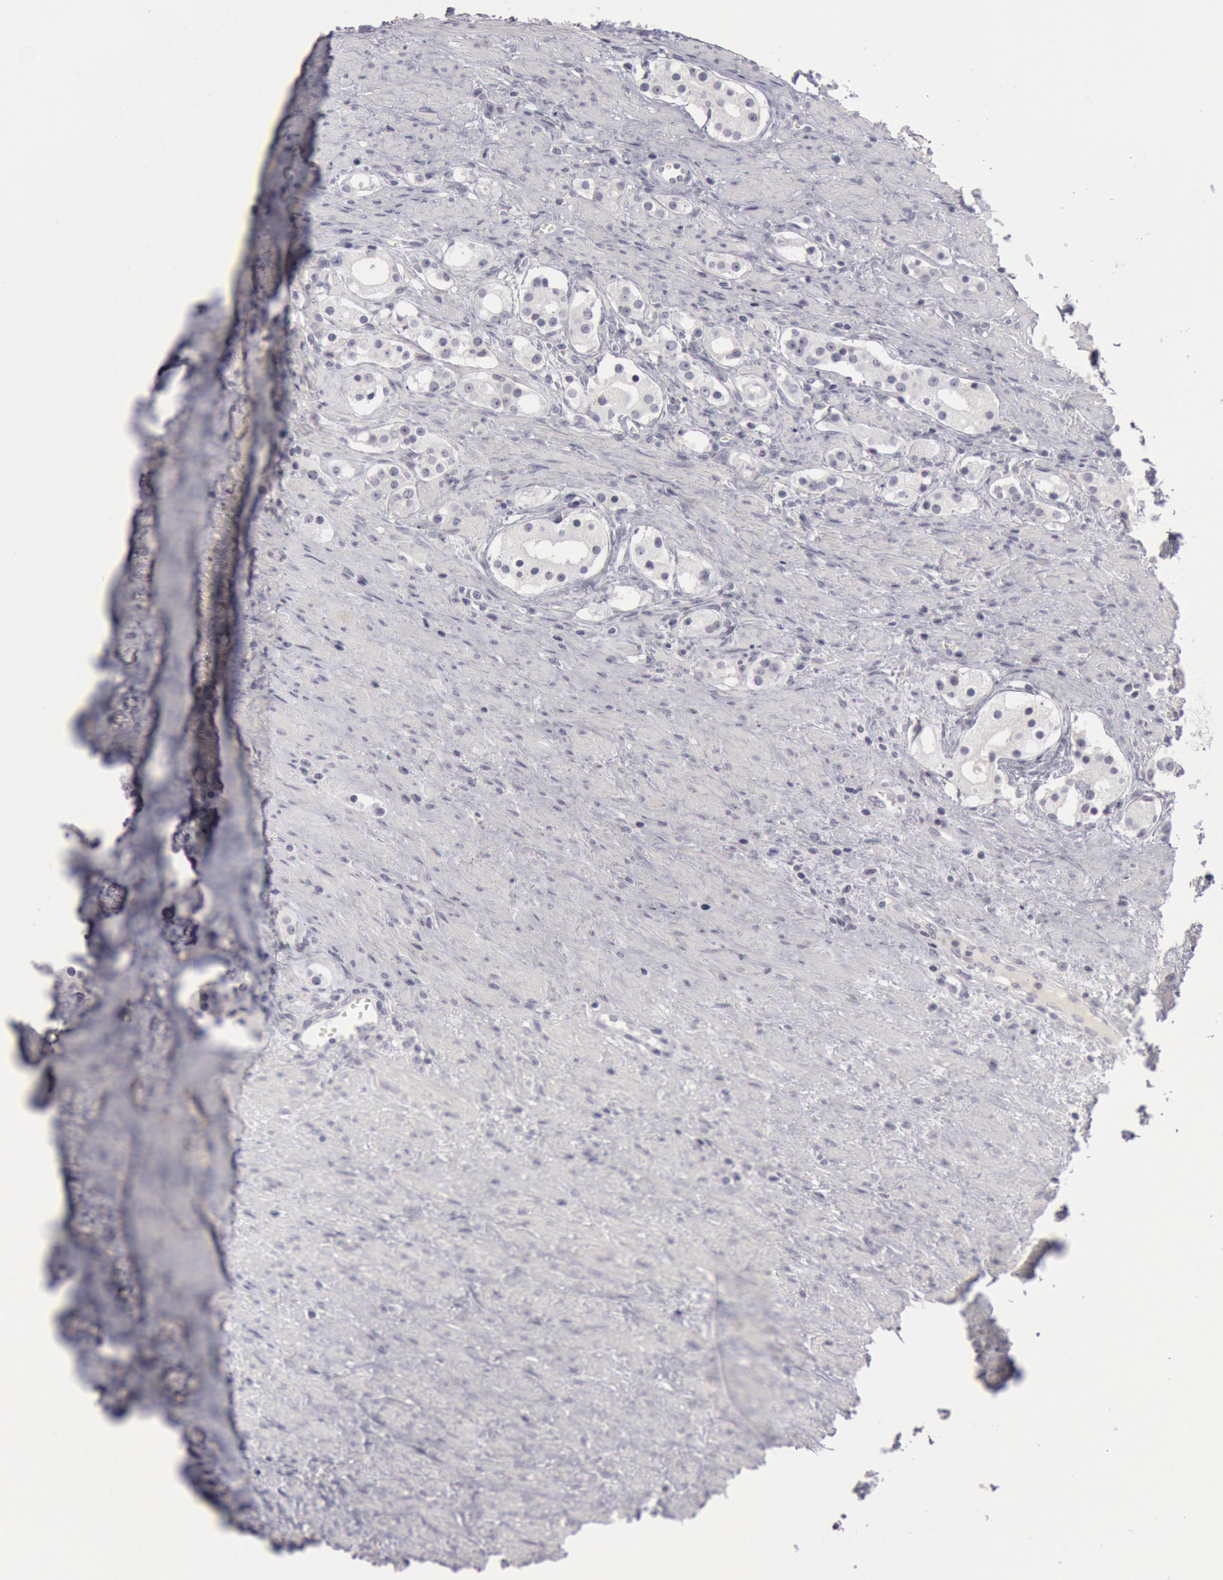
{"staining": {"intensity": "negative", "quantity": "none", "location": "none"}, "tissue": "prostate cancer", "cell_type": "Tumor cells", "image_type": "cancer", "snomed": [{"axis": "morphology", "description": "Adenocarcinoma, Medium grade"}, {"axis": "topography", "description": "Prostate"}], "caption": "Tumor cells show no significant protein expression in prostate cancer (medium-grade adenocarcinoma).", "gene": "KRT16", "patient": {"sex": "male", "age": 73}}